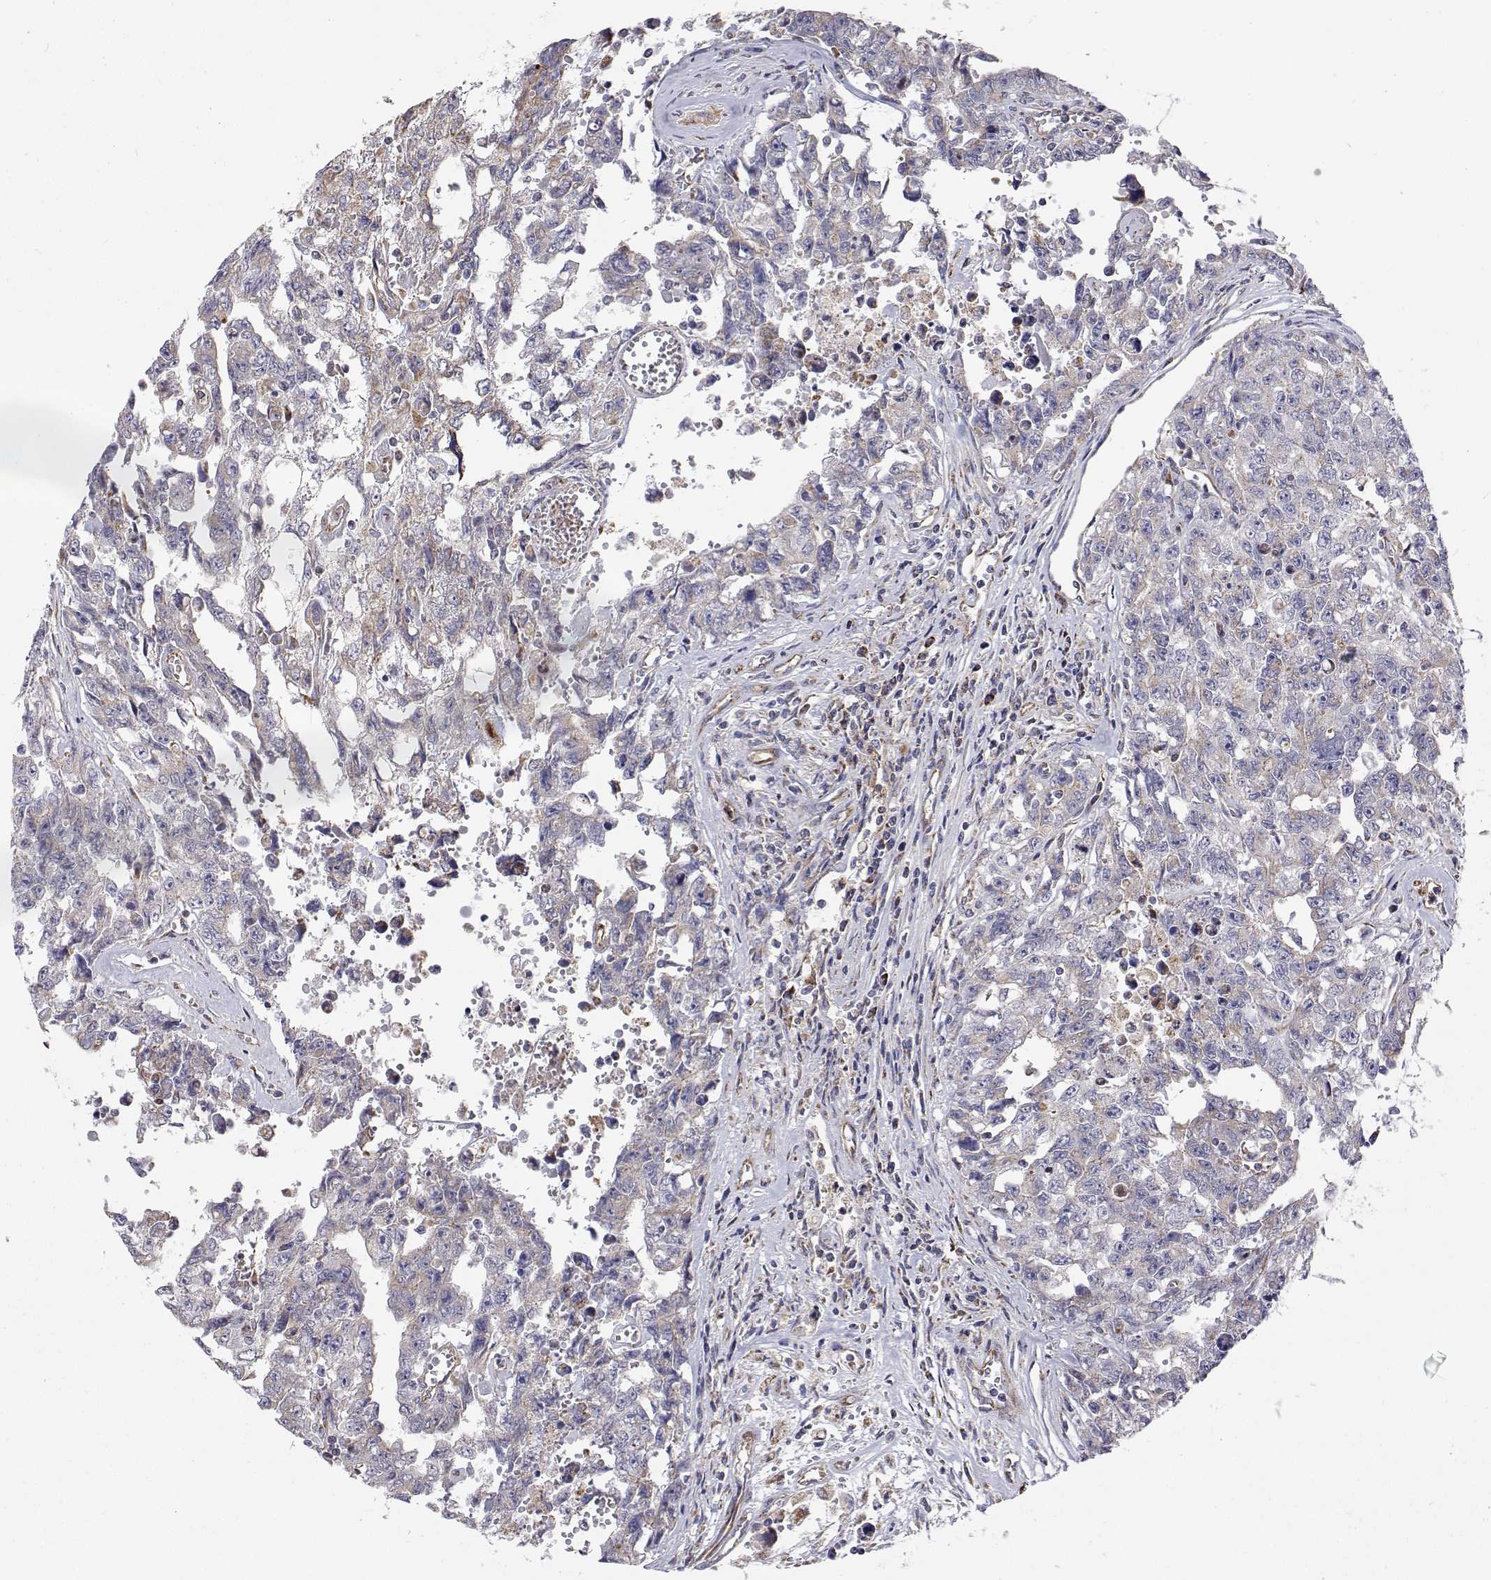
{"staining": {"intensity": "negative", "quantity": "none", "location": "none"}, "tissue": "testis cancer", "cell_type": "Tumor cells", "image_type": "cancer", "snomed": [{"axis": "morphology", "description": "Carcinoma, Embryonal, NOS"}, {"axis": "topography", "description": "Testis"}], "caption": "DAB immunohistochemical staining of testis cancer (embryonal carcinoma) displays no significant positivity in tumor cells.", "gene": "SPICE1", "patient": {"sex": "male", "age": 24}}